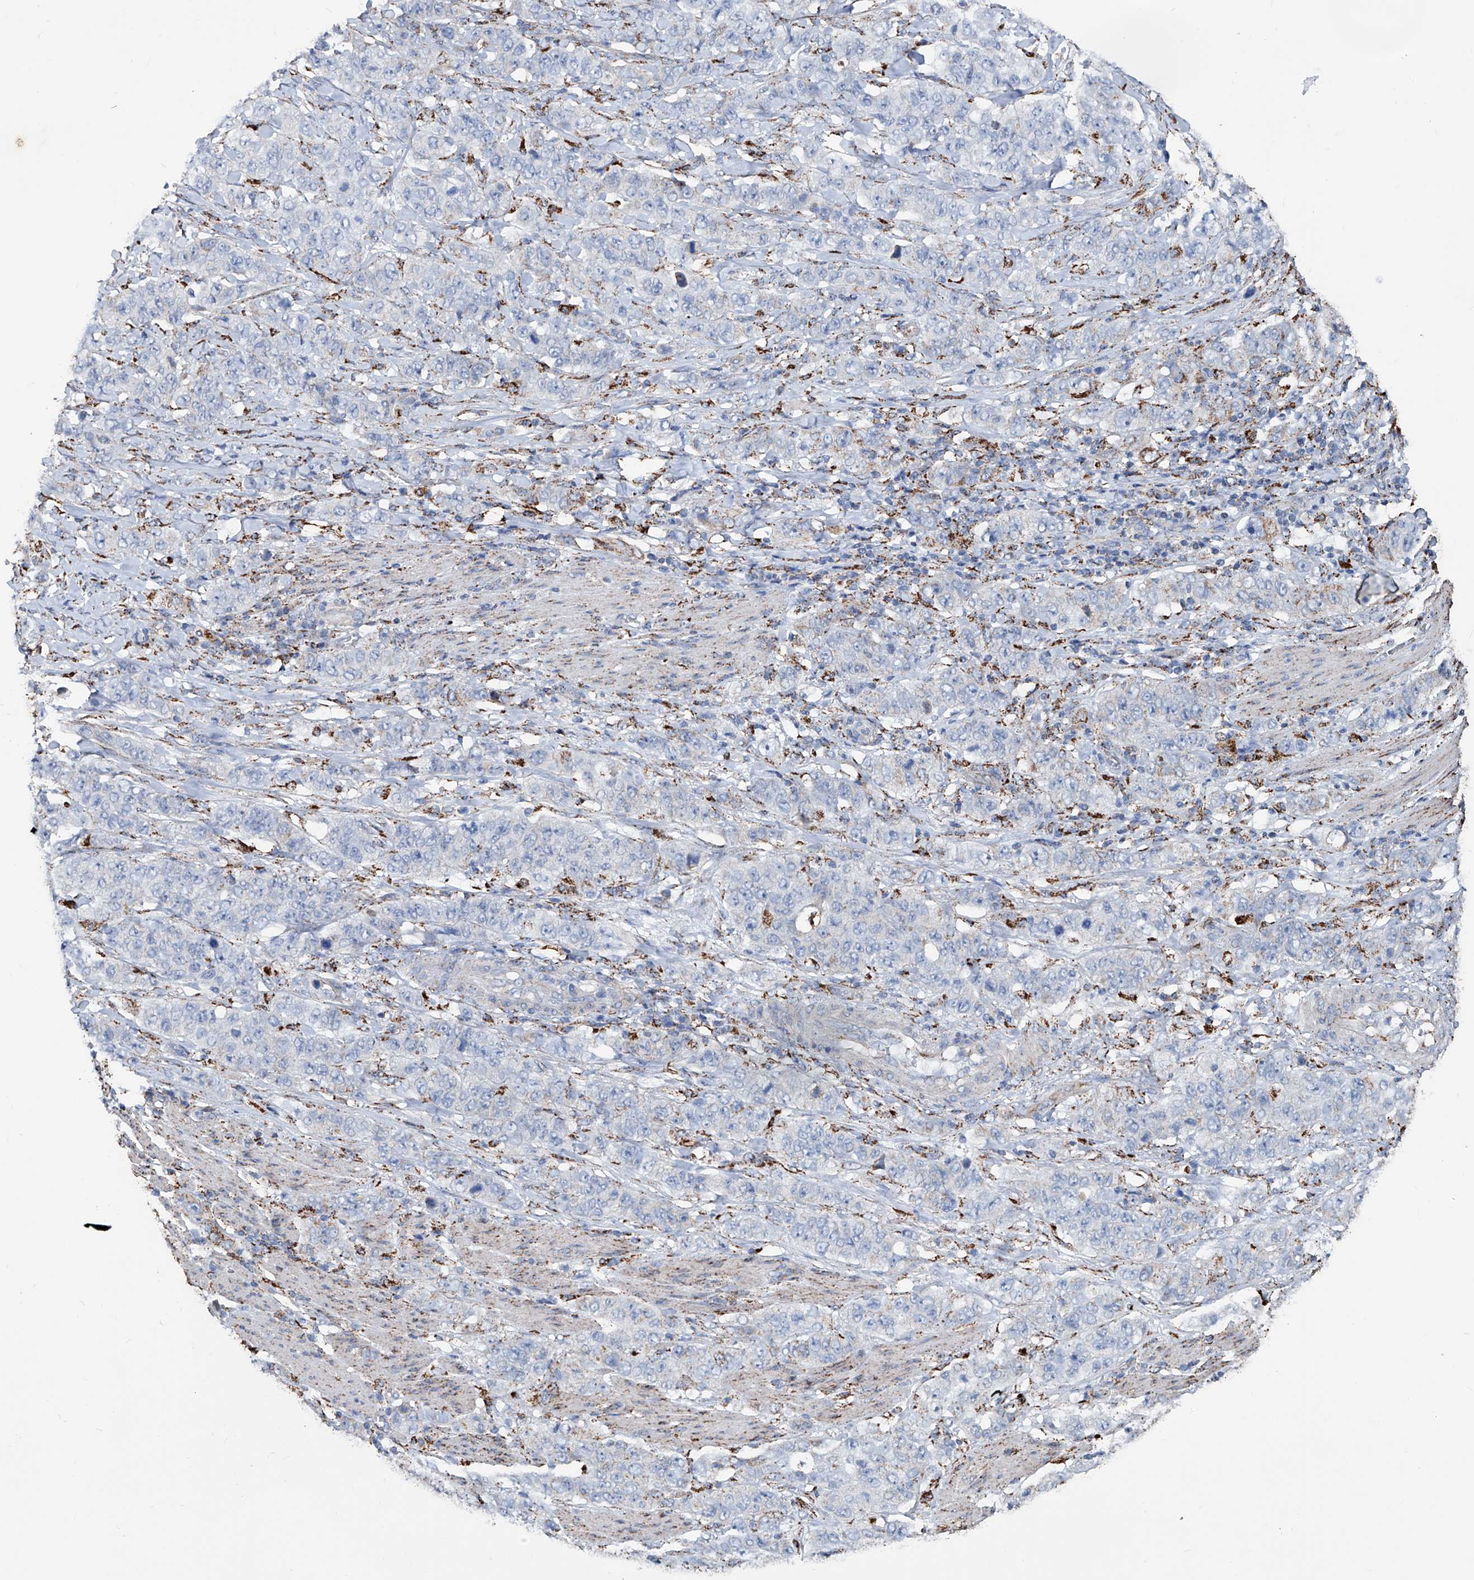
{"staining": {"intensity": "negative", "quantity": "none", "location": "none"}, "tissue": "stomach cancer", "cell_type": "Tumor cells", "image_type": "cancer", "snomed": [{"axis": "morphology", "description": "Adenocarcinoma, NOS"}, {"axis": "topography", "description": "Stomach"}], "caption": "Tumor cells show no significant protein positivity in stomach adenocarcinoma.", "gene": "NHS", "patient": {"sex": "male", "age": 48}}